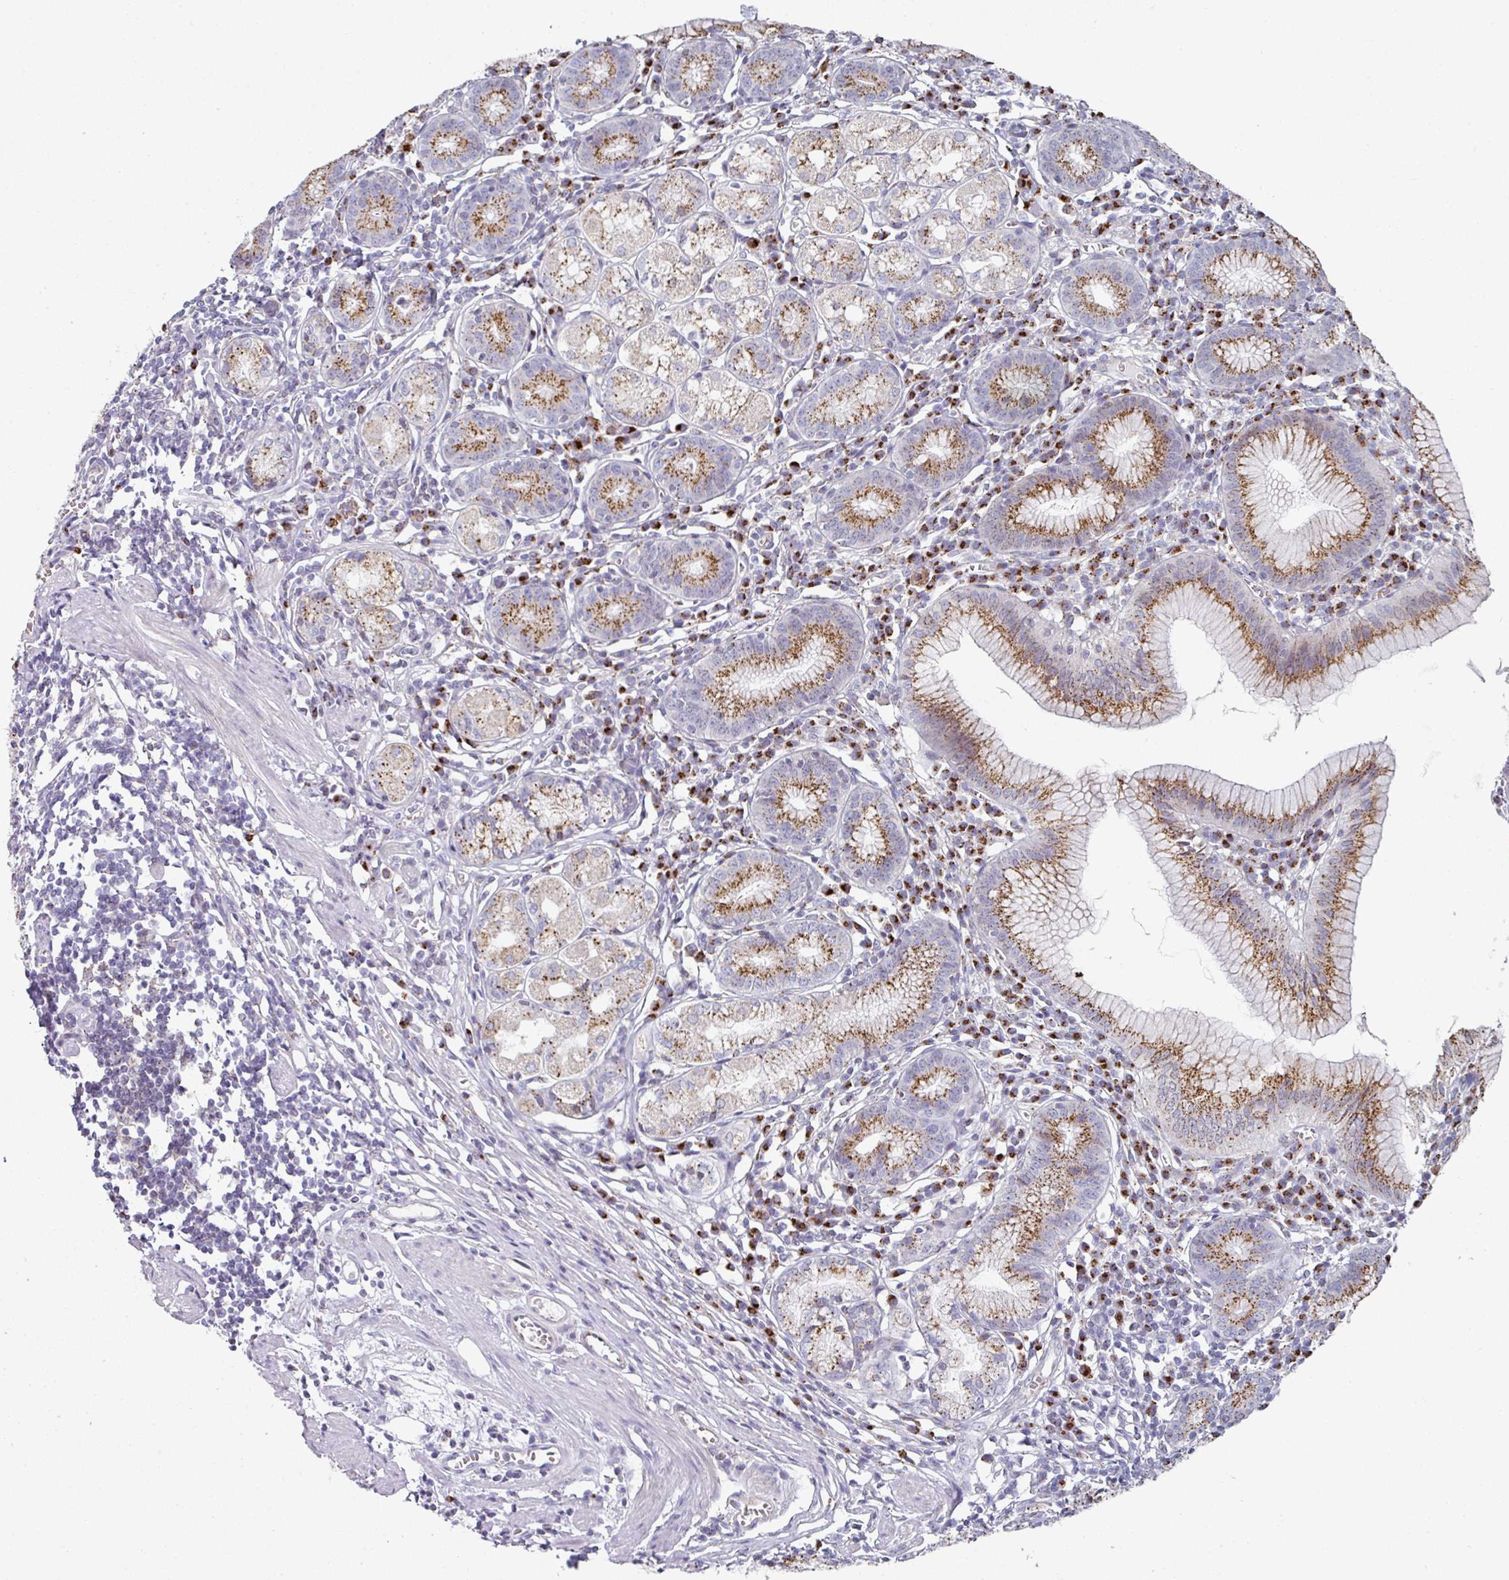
{"staining": {"intensity": "strong", "quantity": "25%-75%", "location": "cytoplasmic/membranous"}, "tissue": "stomach", "cell_type": "Glandular cells", "image_type": "normal", "snomed": [{"axis": "morphology", "description": "Normal tissue, NOS"}, {"axis": "topography", "description": "Stomach"}], "caption": "Stomach stained with DAB (3,3'-diaminobenzidine) immunohistochemistry demonstrates high levels of strong cytoplasmic/membranous positivity in about 25%-75% of glandular cells.", "gene": "CCDC85B", "patient": {"sex": "male", "age": 55}}